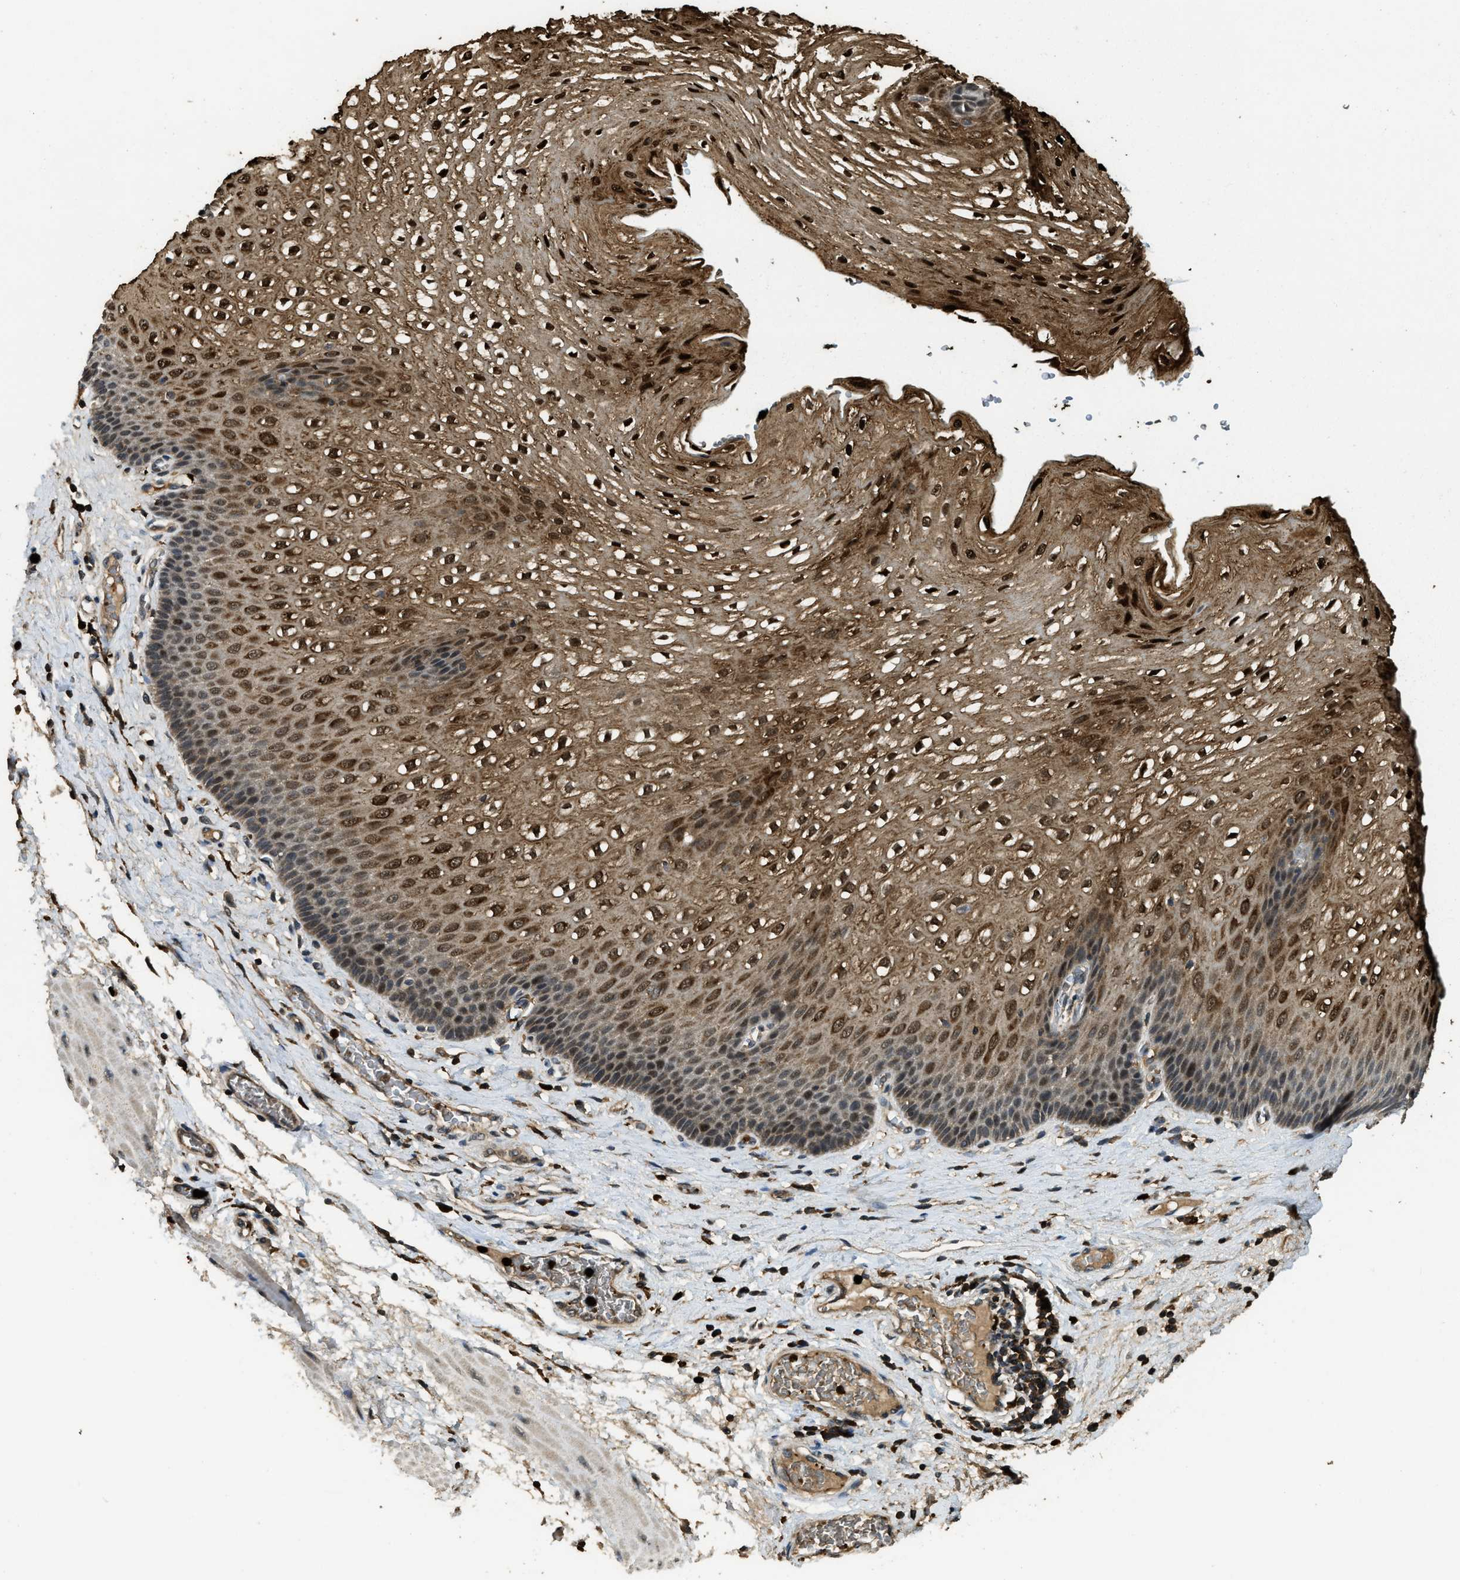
{"staining": {"intensity": "strong", "quantity": ">75%", "location": "cytoplasmic/membranous,nuclear"}, "tissue": "esophagus", "cell_type": "Squamous epithelial cells", "image_type": "normal", "snomed": [{"axis": "morphology", "description": "Normal tissue, NOS"}, {"axis": "topography", "description": "Esophagus"}], "caption": "Strong cytoplasmic/membranous,nuclear expression is appreciated in approximately >75% of squamous epithelial cells in benign esophagus. (Brightfield microscopy of DAB IHC at high magnification).", "gene": "RNF141", "patient": {"sex": "male", "age": 48}}